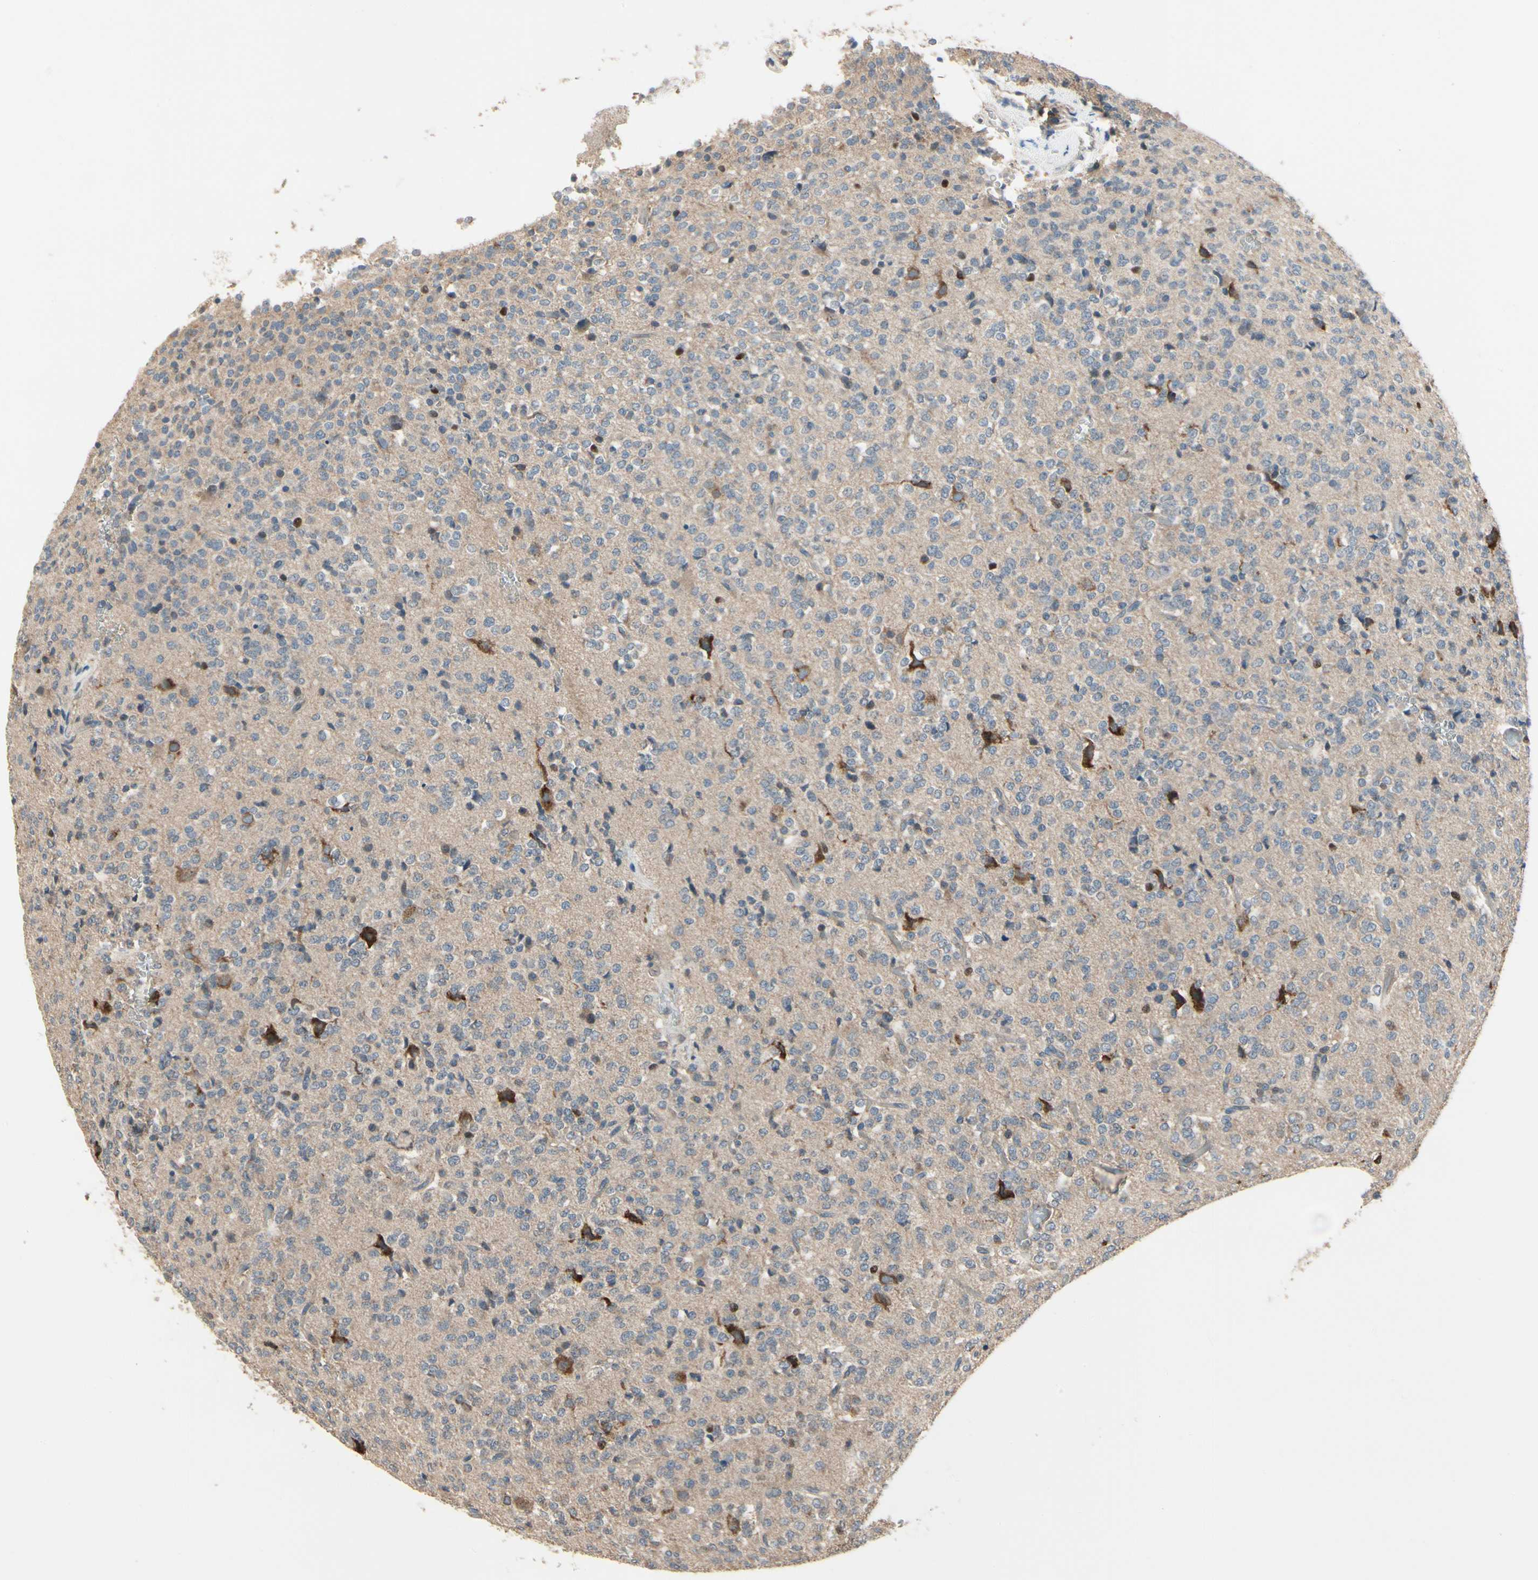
{"staining": {"intensity": "negative", "quantity": "none", "location": "none"}, "tissue": "glioma", "cell_type": "Tumor cells", "image_type": "cancer", "snomed": [{"axis": "morphology", "description": "Glioma, malignant, Low grade"}, {"axis": "topography", "description": "Brain"}], "caption": "Tumor cells are negative for brown protein staining in glioma.", "gene": "CGREF1", "patient": {"sex": "male", "age": 38}}